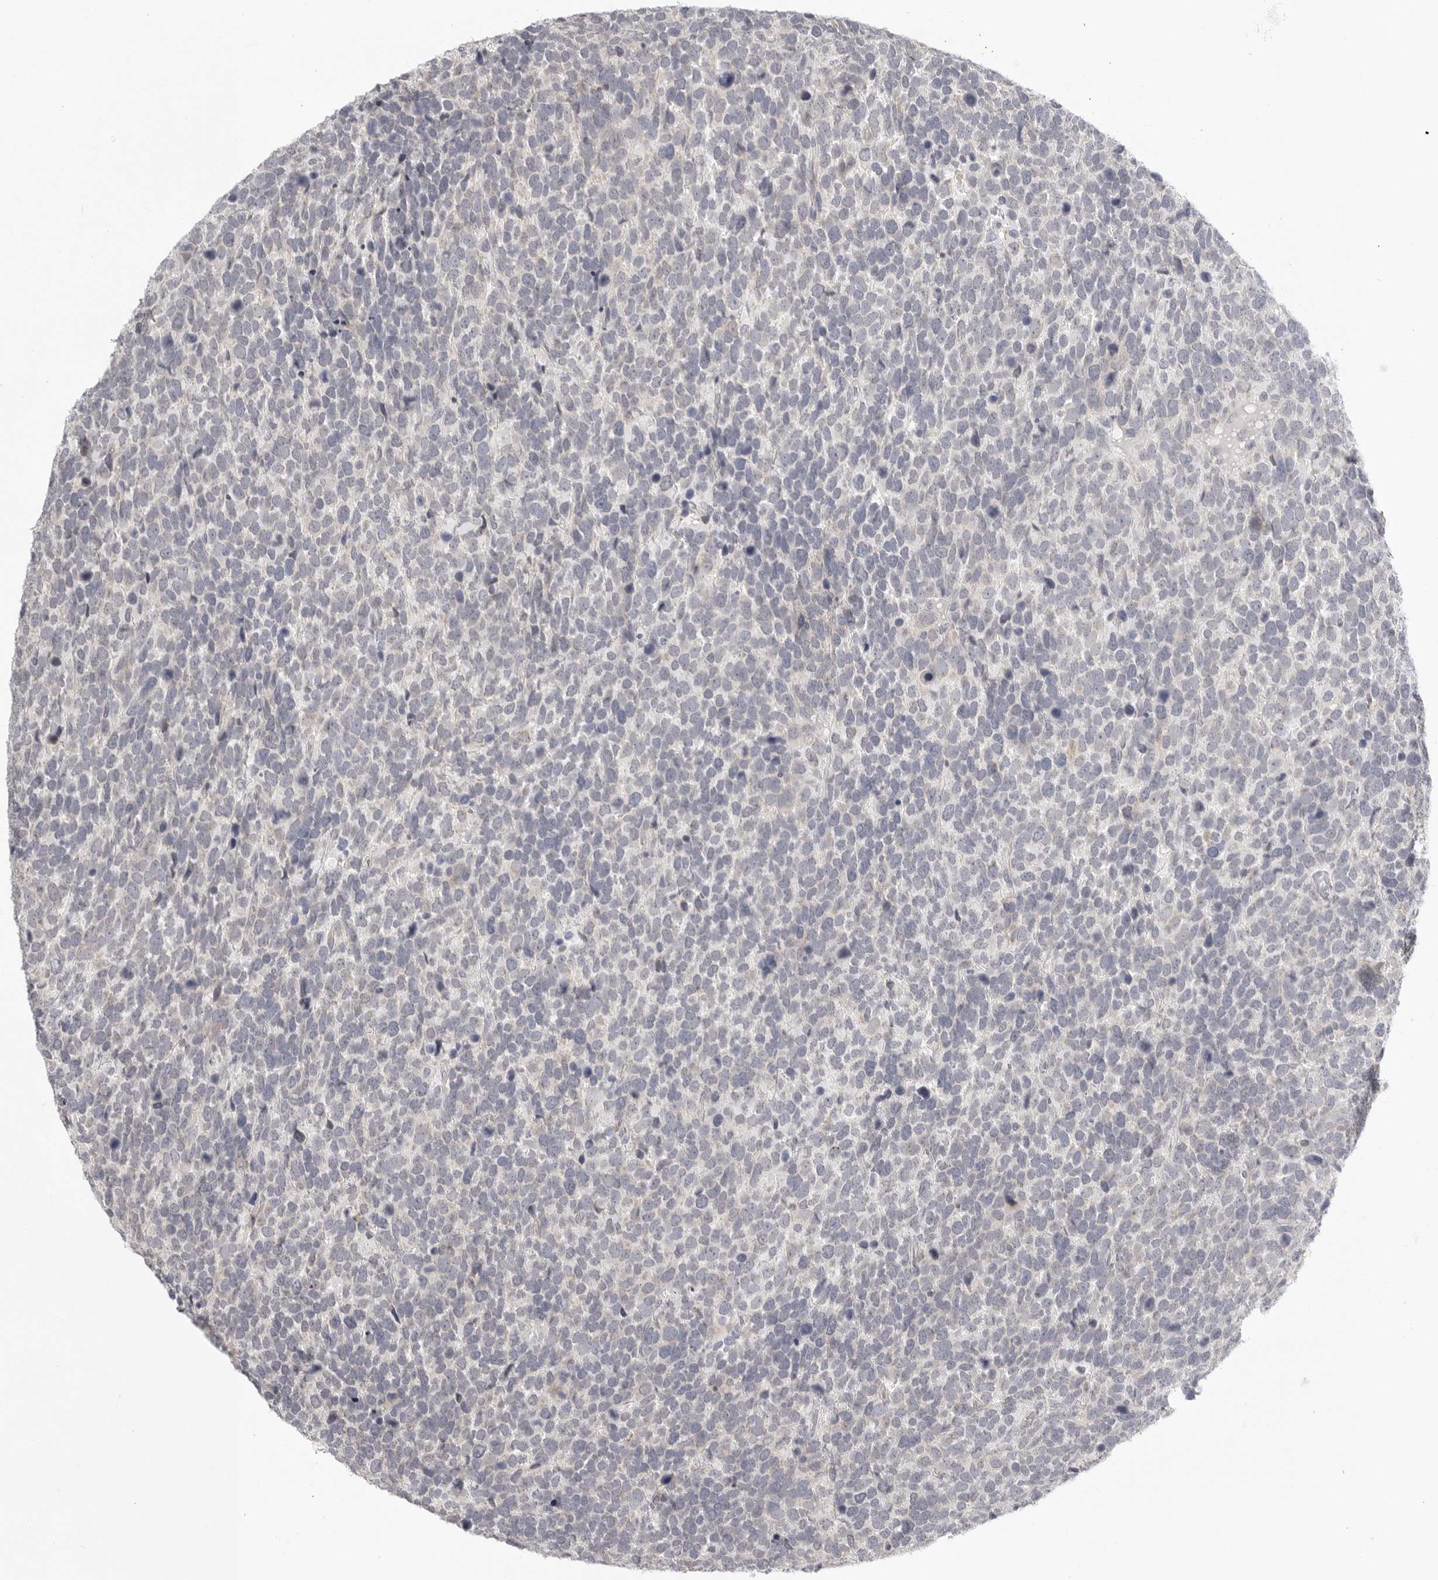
{"staining": {"intensity": "negative", "quantity": "none", "location": "none"}, "tissue": "urothelial cancer", "cell_type": "Tumor cells", "image_type": "cancer", "snomed": [{"axis": "morphology", "description": "Urothelial carcinoma, High grade"}, {"axis": "topography", "description": "Urinary bladder"}], "caption": "Protein analysis of urothelial carcinoma (high-grade) demonstrates no significant expression in tumor cells. (DAB (3,3'-diaminobenzidine) immunohistochemistry, high magnification).", "gene": "STAB2", "patient": {"sex": "female", "age": 82}}